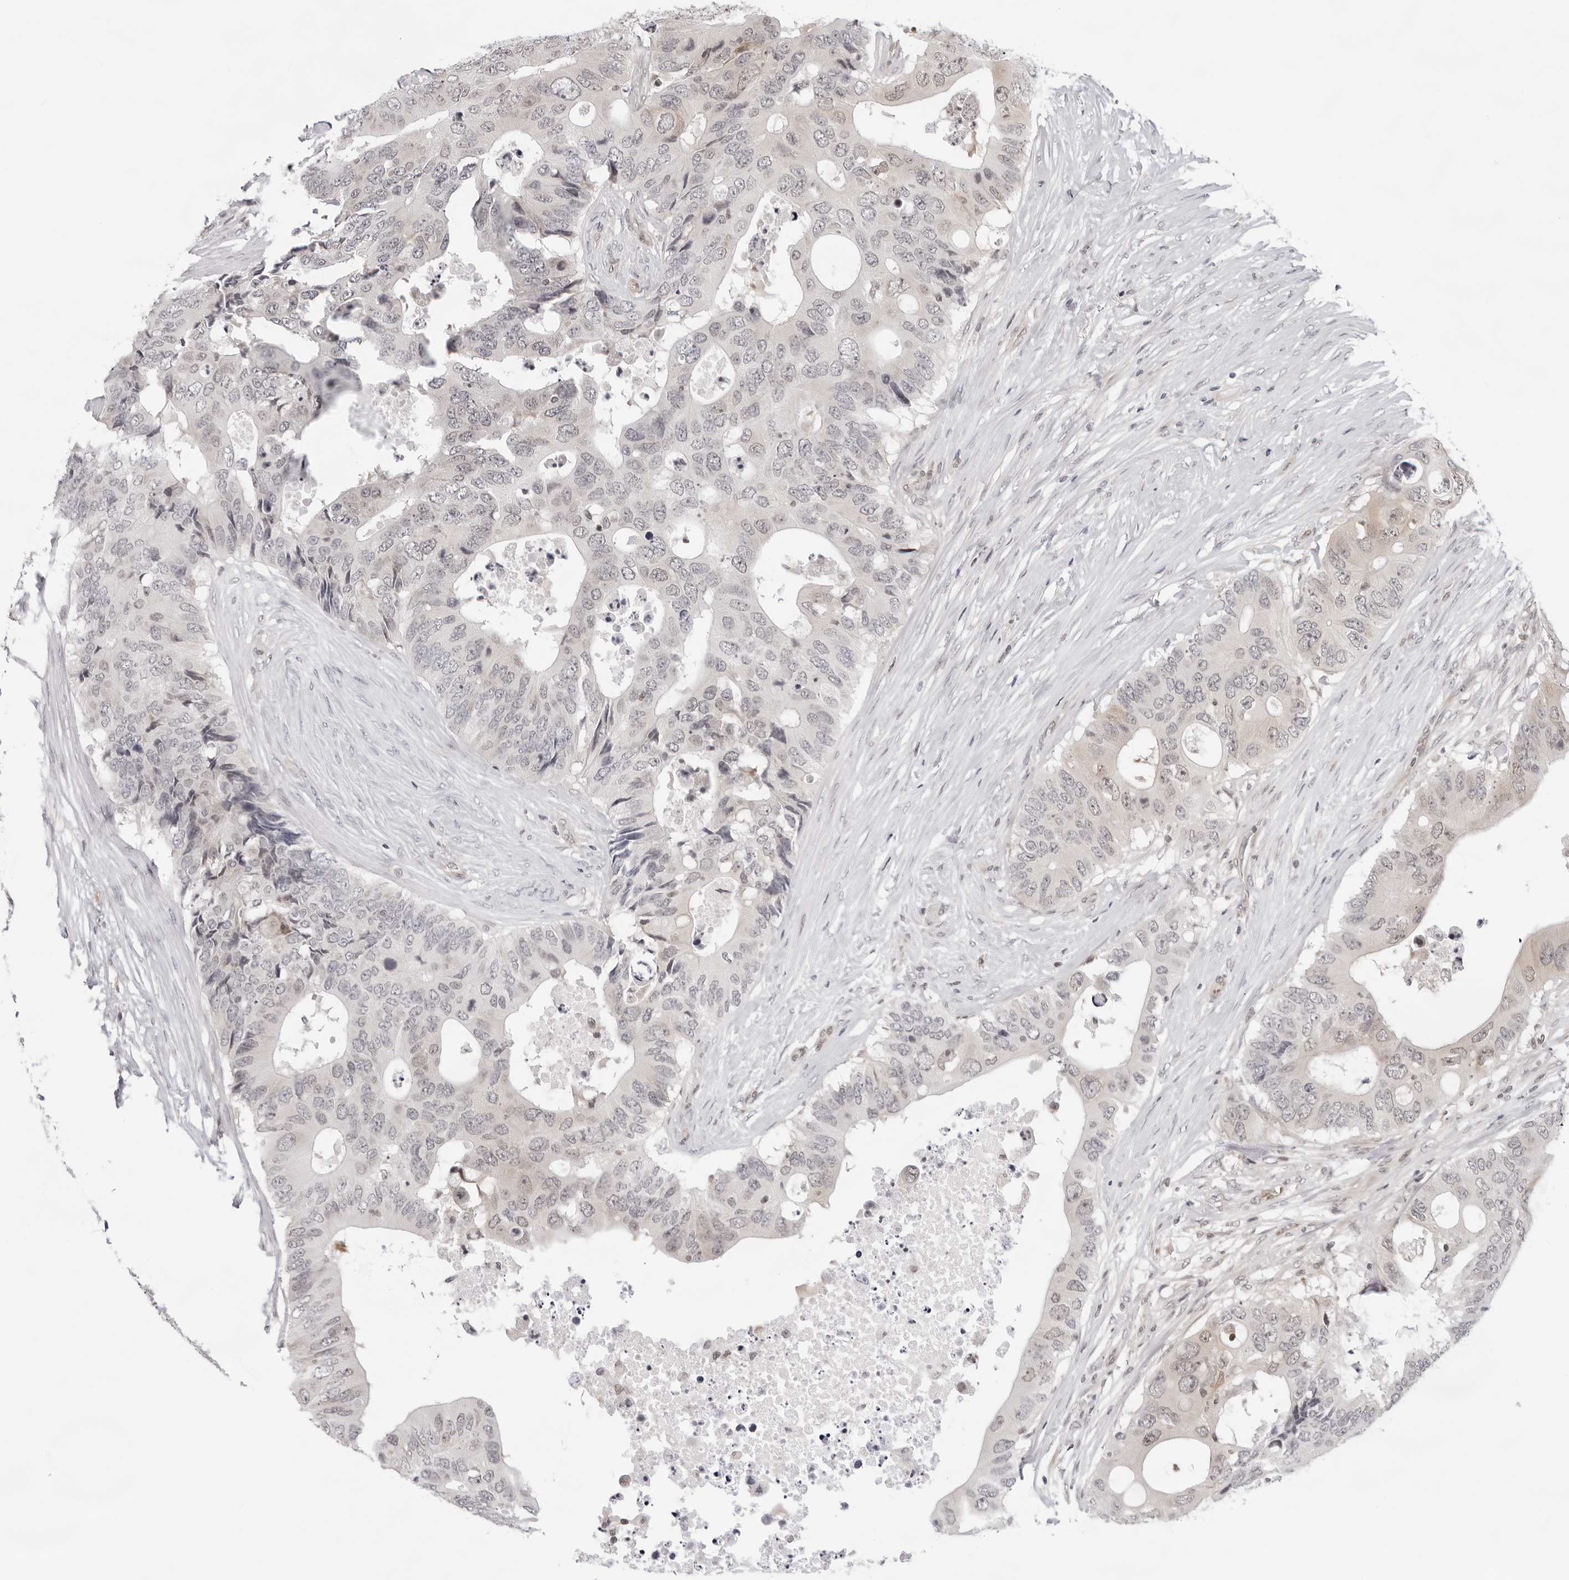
{"staining": {"intensity": "weak", "quantity": "<25%", "location": "cytoplasmic/membranous"}, "tissue": "colorectal cancer", "cell_type": "Tumor cells", "image_type": "cancer", "snomed": [{"axis": "morphology", "description": "Adenocarcinoma, NOS"}, {"axis": "topography", "description": "Colon"}], "caption": "A micrograph of colorectal adenocarcinoma stained for a protein demonstrates no brown staining in tumor cells.", "gene": "CASP7", "patient": {"sex": "male", "age": 71}}